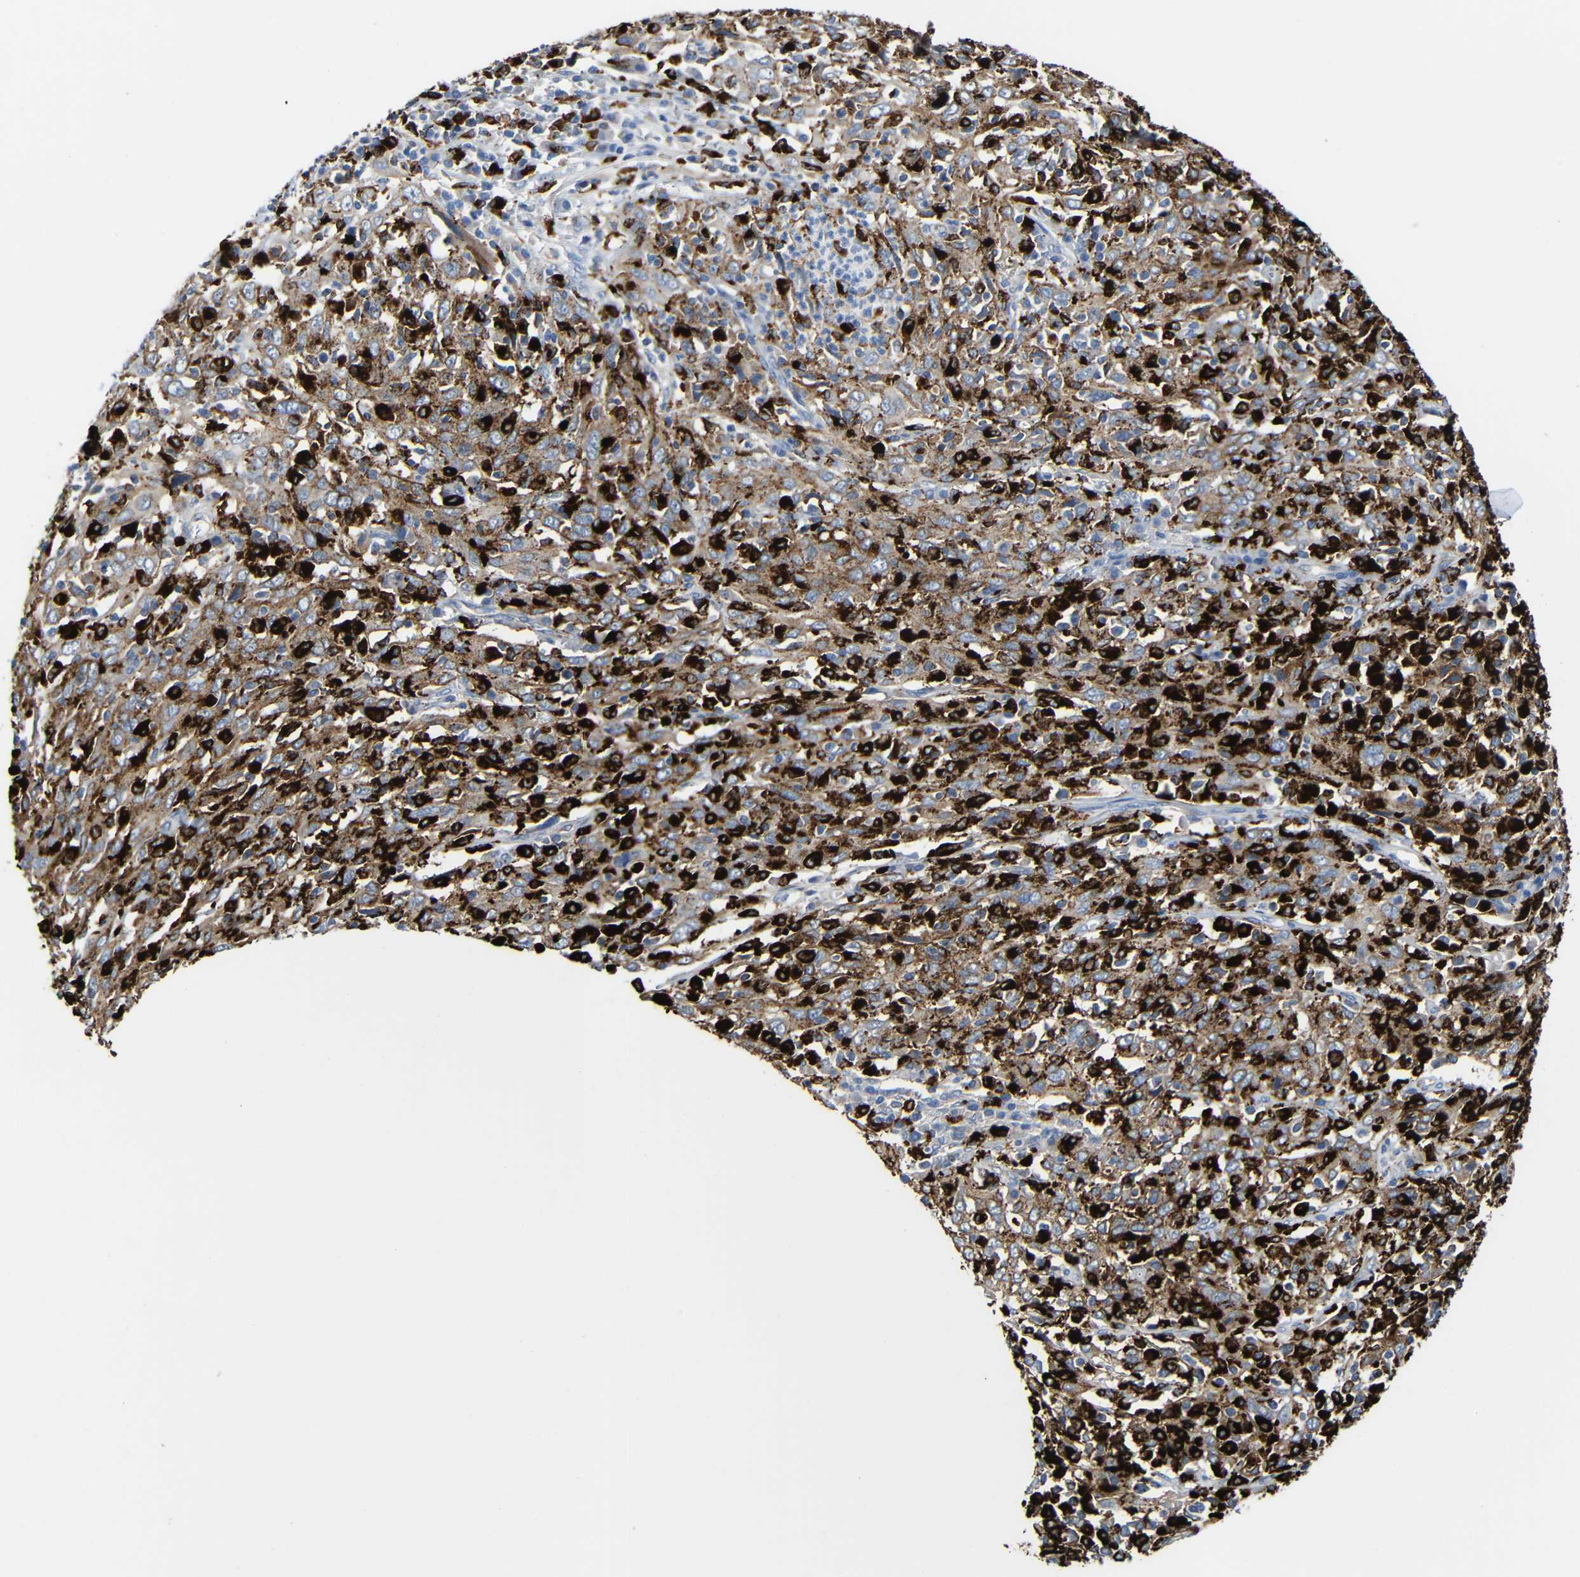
{"staining": {"intensity": "moderate", "quantity": ">75%", "location": "cytoplasmic/membranous"}, "tissue": "cervical cancer", "cell_type": "Tumor cells", "image_type": "cancer", "snomed": [{"axis": "morphology", "description": "Squamous cell carcinoma, NOS"}, {"axis": "topography", "description": "Cervix"}], "caption": "A brown stain labels moderate cytoplasmic/membranous staining of a protein in squamous cell carcinoma (cervical) tumor cells.", "gene": "HLA-DMA", "patient": {"sex": "female", "age": 46}}